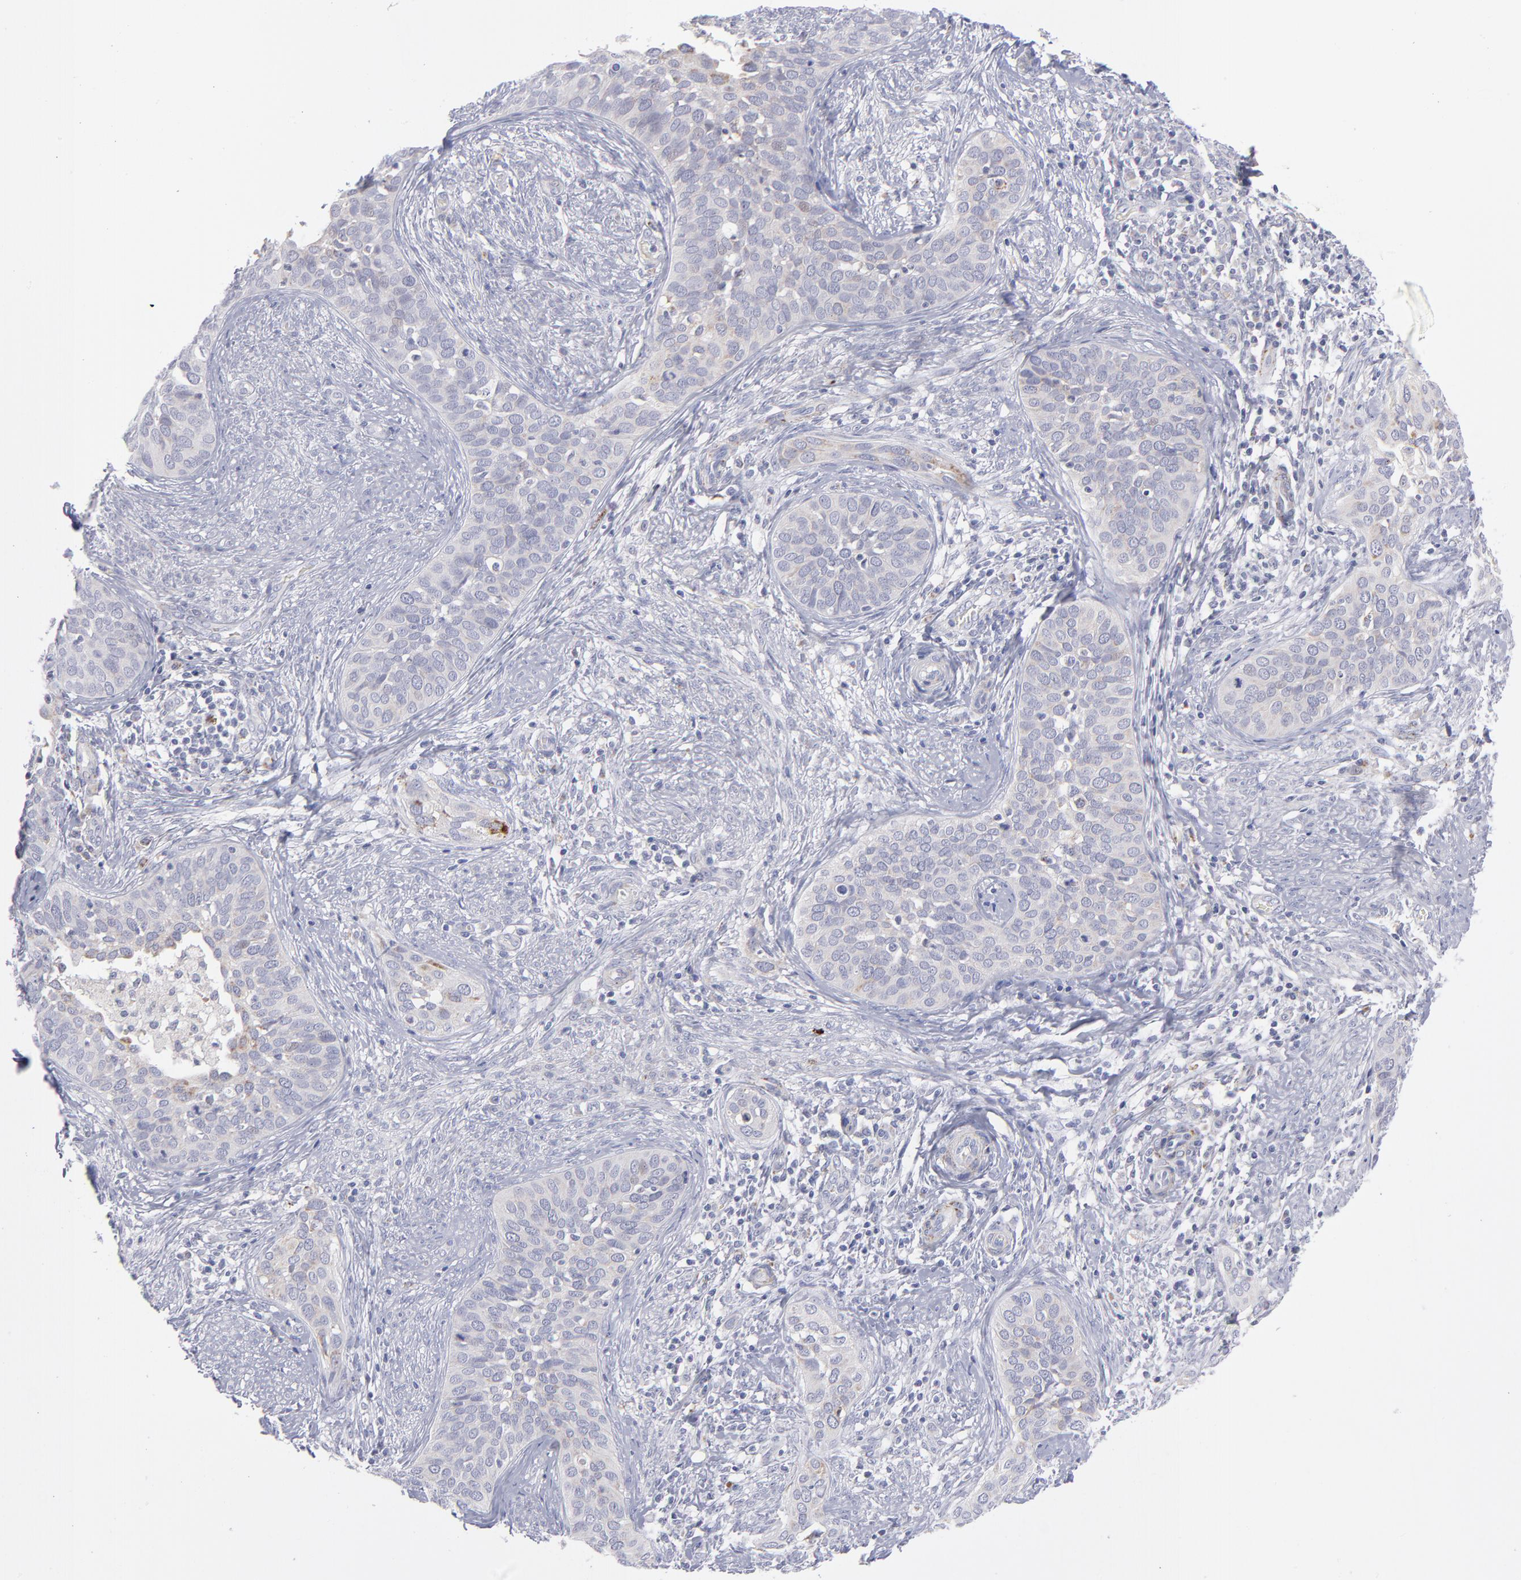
{"staining": {"intensity": "weak", "quantity": "<25%", "location": "cytoplasmic/membranous"}, "tissue": "cervical cancer", "cell_type": "Tumor cells", "image_type": "cancer", "snomed": [{"axis": "morphology", "description": "Squamous cell carcinoma, NOS"}, {"axis": "topography", "description": "Cervix"}], "caption": "A high-resolution micrograph shows IHC staining of cervical cancer, which exhibits no significant positivity in tumor cells. (DAB IHC, high magnification).", "gene": "MTHFD2", "patient": {"sex": "female", "age": 31}}